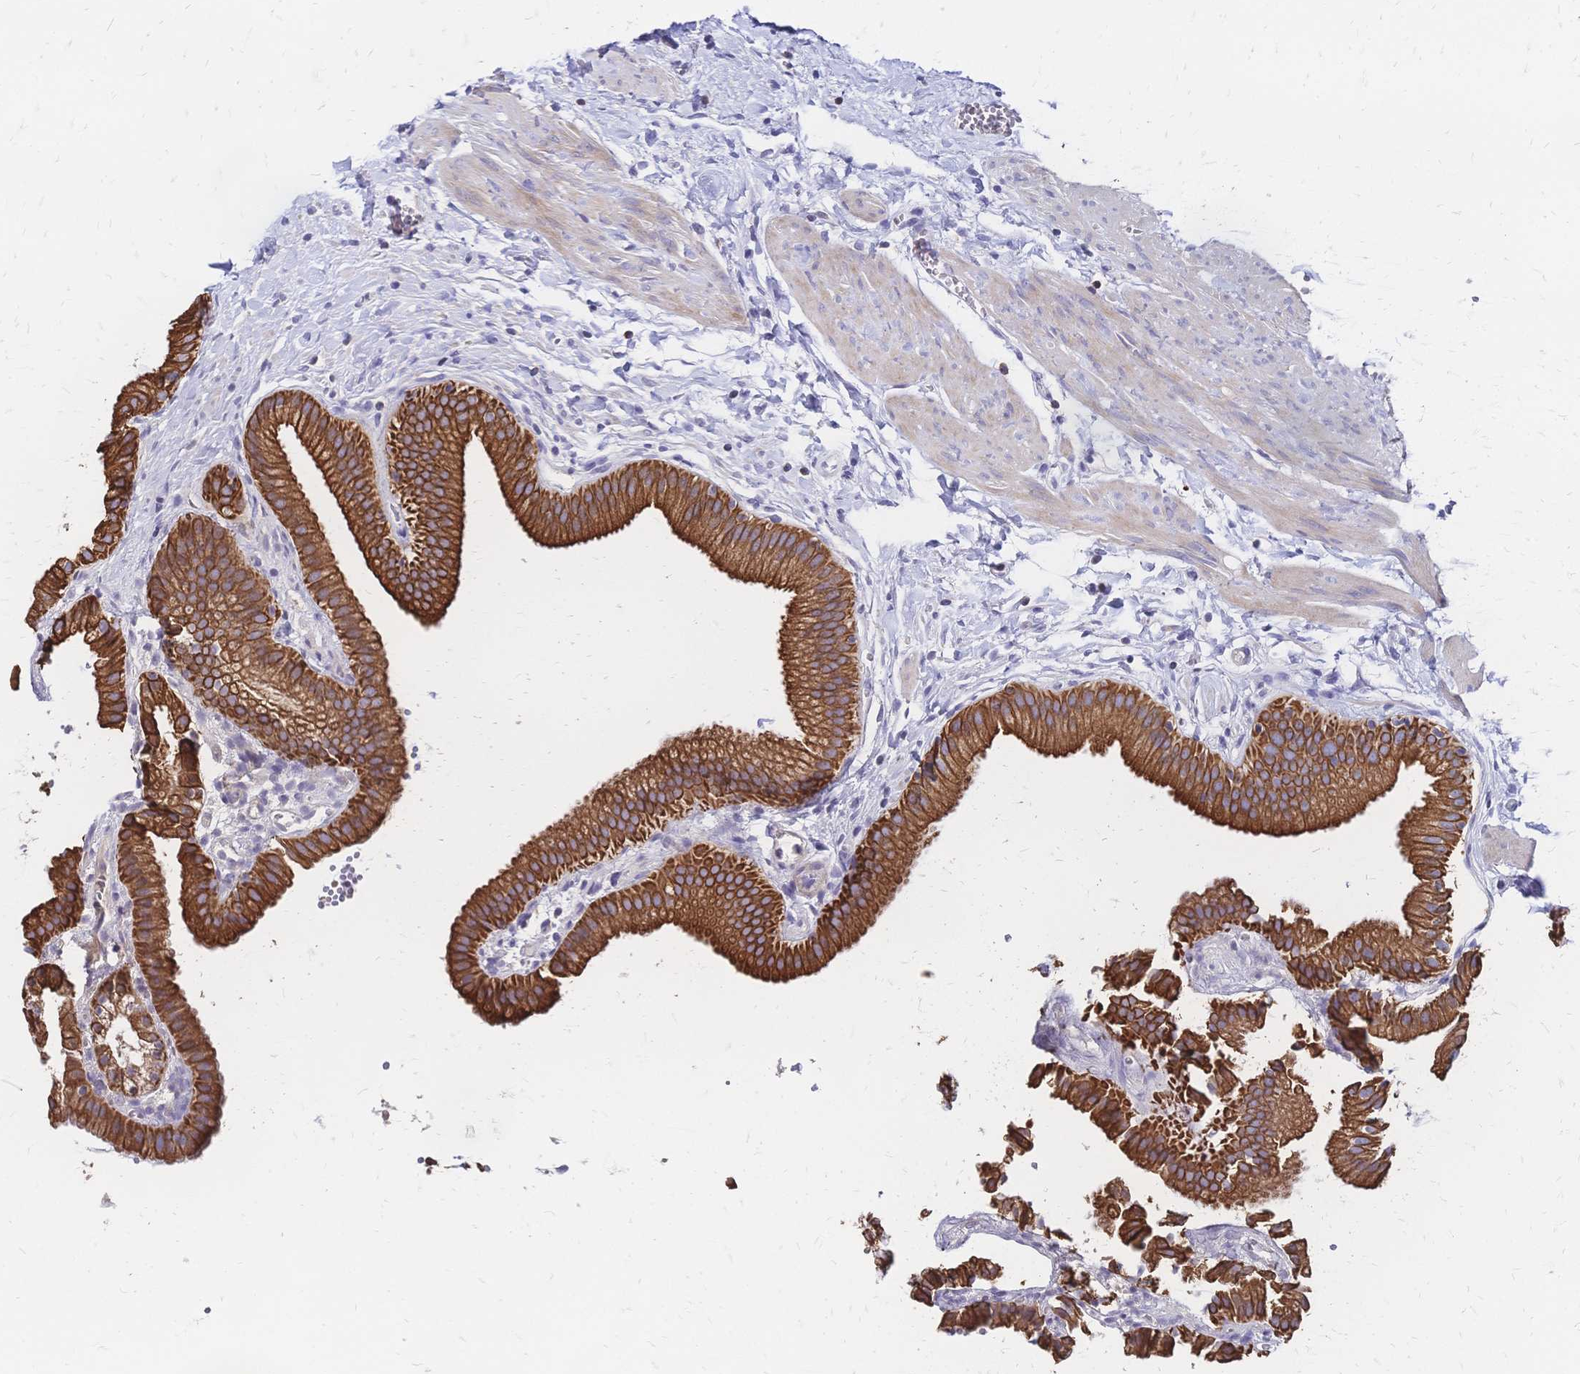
{"staining": {"intensity": "strong", "quantity": ">75%", "location": "cytoplasmic/membranous"}, "tissue": "gallbladder", "cell_type": "Glandular cells", "image_type": "normal", "snomed": [{"axis": "morphology", "description": "Normal tissue, NOS"}, {"axis": "topography", "description": "Gallbladder"}], "caption": "The immunohistochemical stain shows strong cytoplasmic/membranous expression in glandular cells of unremarkable gallbladder.", "gene": "DTNB", "patient": {"sex": "female", "age": 63}}